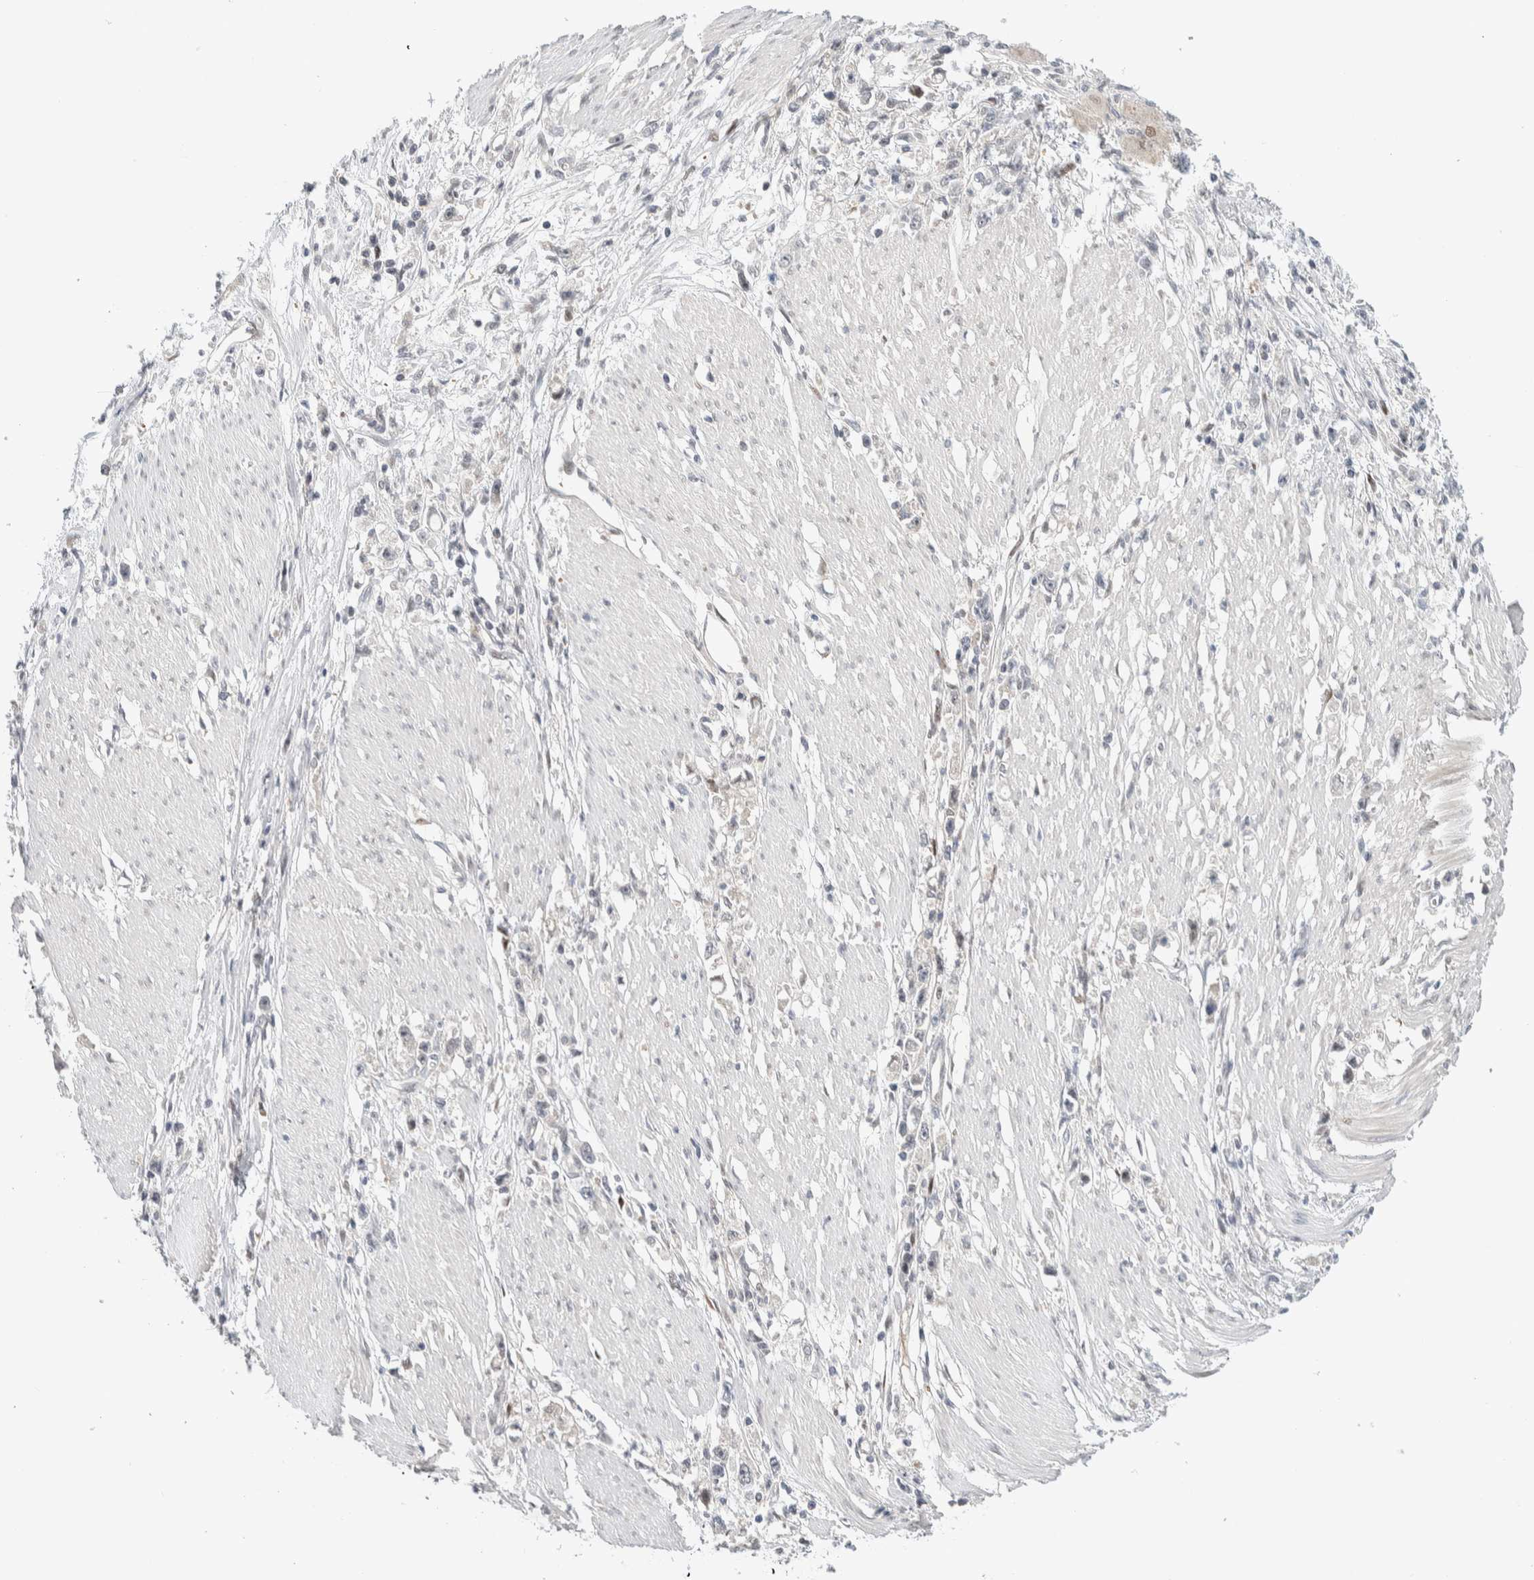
{"staining": {"intensity": "negative", "quantity": "none", "location": "none"}, "tissue": "stomach cancer", "cell_type": "Tumor cells", "image_type": "cancer", "snomed": [{"axis": "morphology", "description": "Adenocarcinoma, NOS"}, {"axis": "topography", "description": "Stomach"}], "caption": "Immunohistochemistry image of human stomach adenocarcinoma stained for a protein (brown), which reveals no expression in tumor cells.", "gene": "NCR3LG1", "patient": {"sex": "female", "age": 59}}